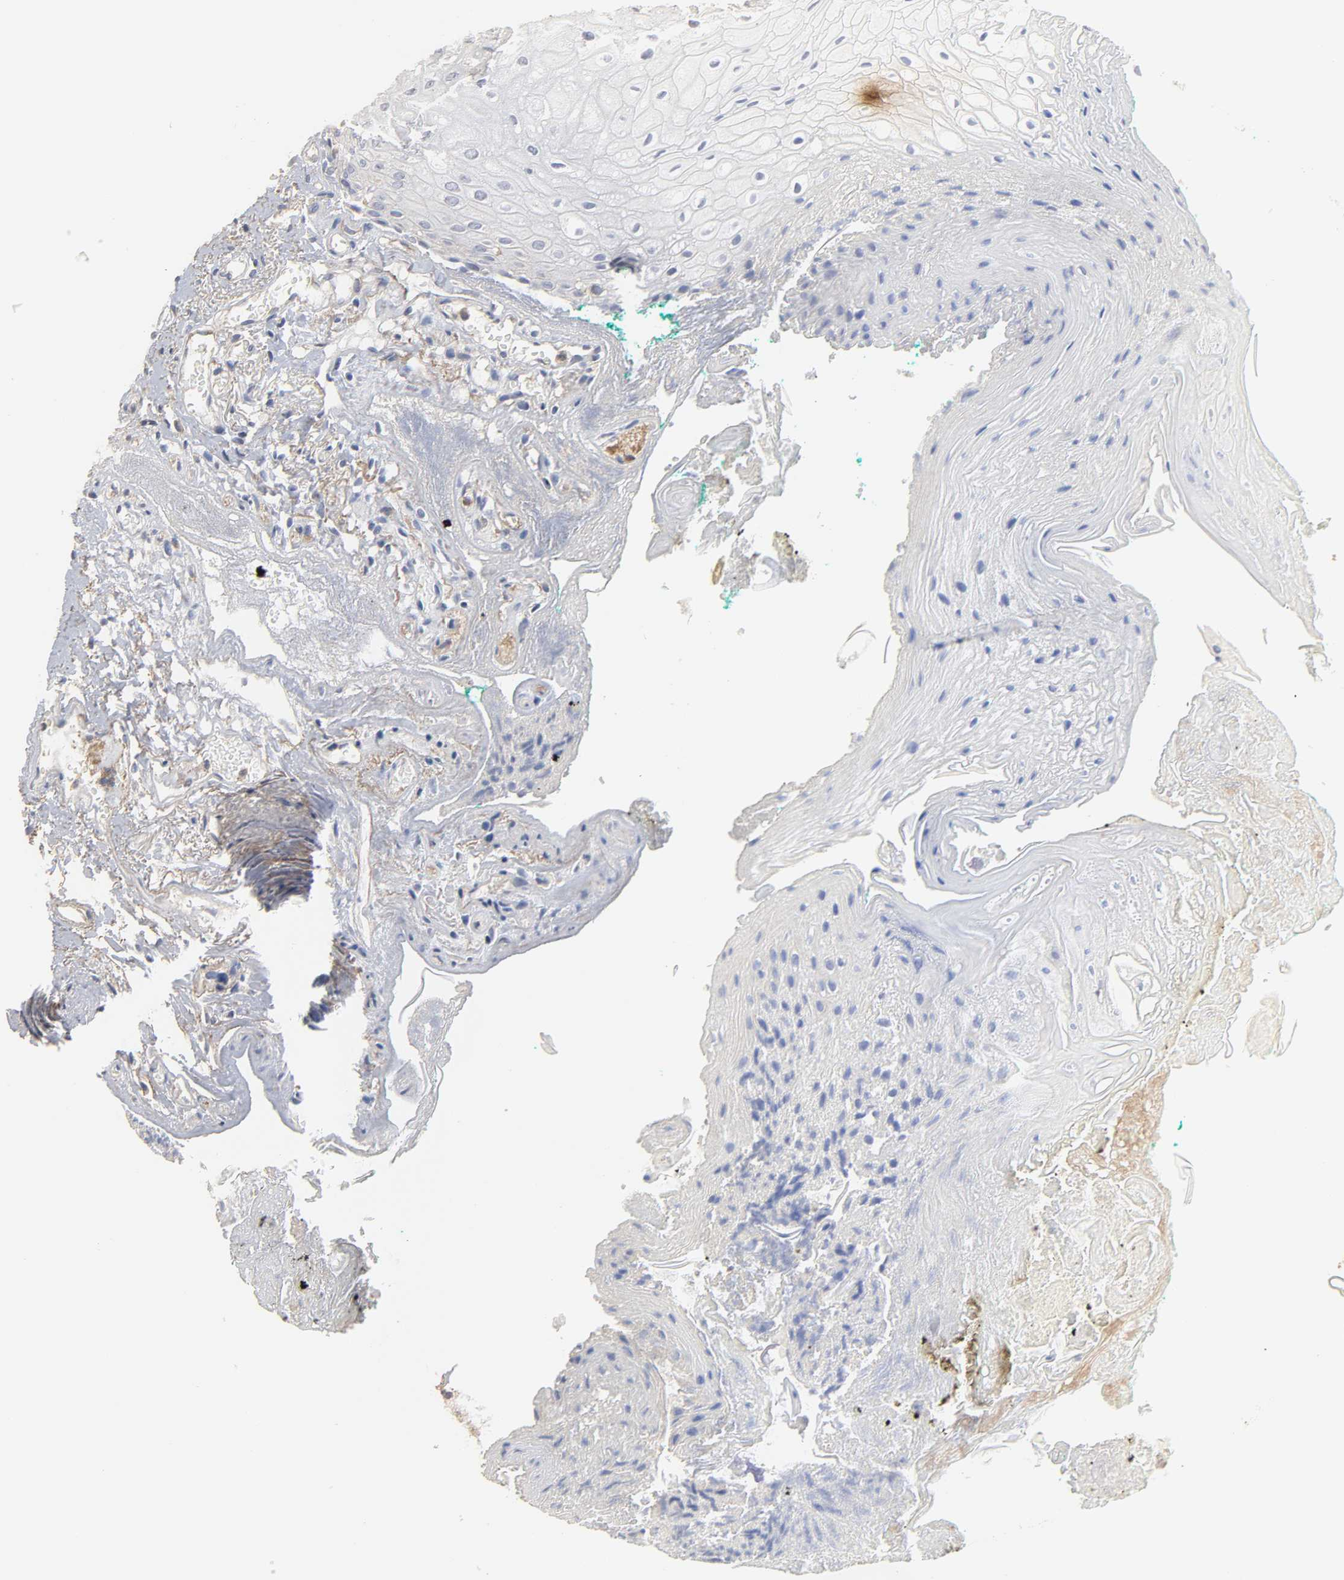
{"staining": {"intensity": "moderate", "quantity": ">75%", "location": "cytoplasmic/membranous"}, "tissue": "oral mucosa", "cell_type": "Squamous epithelial cells", "image_type": "normal", "snomed": [{"axis": "morphology", "description": "Normal tissue, NOS"}, {"axis": "morphology", "description": "Squamous cell carcinoma, NOS"}, {"axis": "topography", "description": "Skeletal muscle"}, {"axis": "topography", "description": "Oral tissue"}, {"axis": "topography", "description": "Head-Neck"}], "caption": "This histopathology image reveals normal oral mucosa stained with IHC to label a protein in brown. The cytoplasmic/membranous of squamous epithelial cells show moderate positivity for the protein. Nuclei are counter-stained blue.", "gene": "SH3GLB1", "patient": {"sex": "female", "age": 84}}